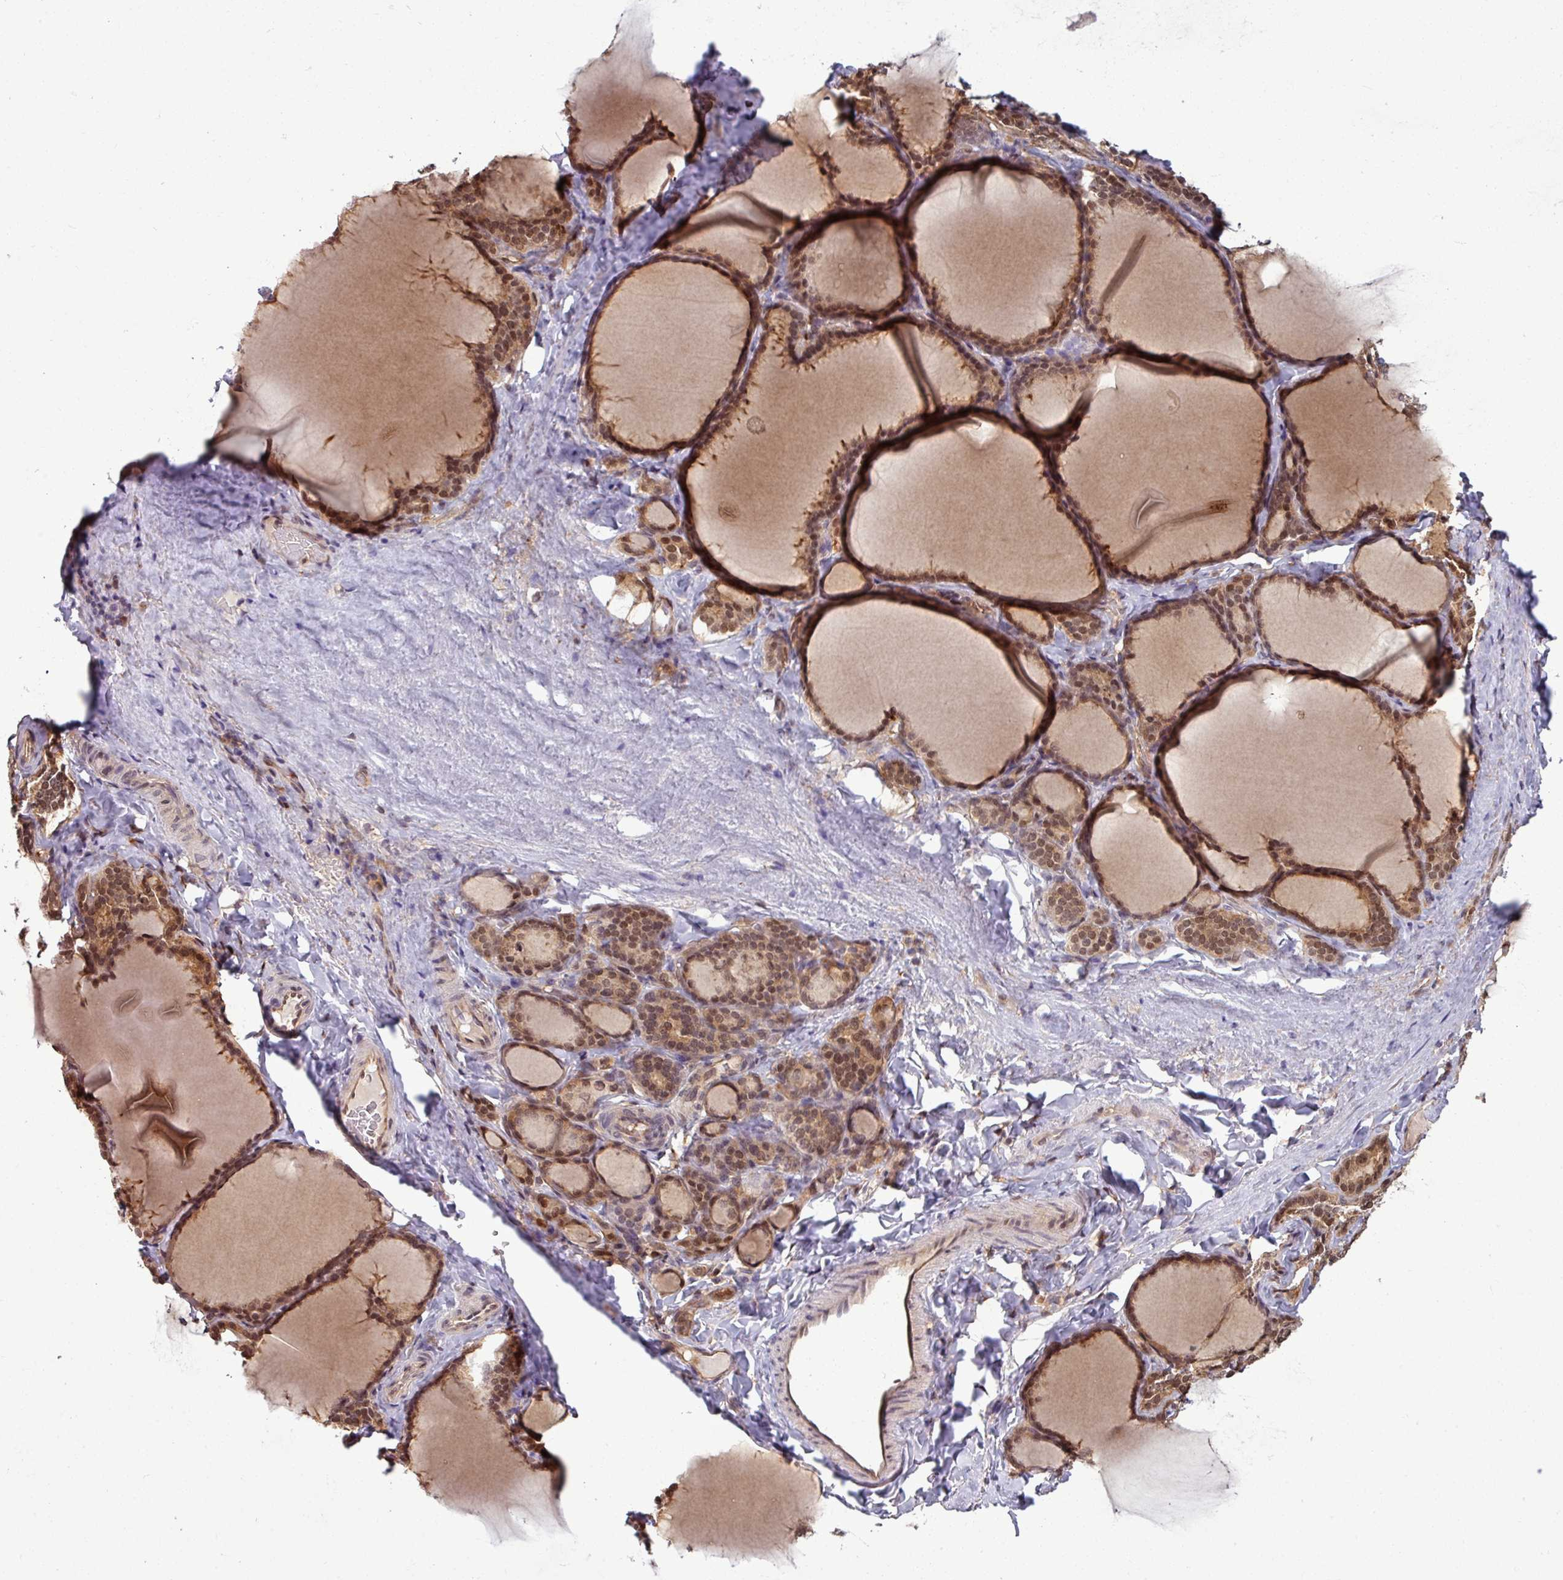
{"staining": {"intensity": "moderate", "quantity": ">75%", "location": "cytoplasmic/membranous,nuclear"}, "tissue": "thyroid gland", "cell_type": "Glandular cells", "image_type": "normal", "snomed": [{"axis": "morphology", "description": "Normal tissue, NOS"}, {"axis": "topography", "description": "Thyroid gland"}], "caption": "Unremarkable thyroid gland reveals moderate cytoplasmic/membranous,nuclear staining in approximately >75% of glandular cells.", "gene": "KCTD11", "patient": {"sex": "female", "age": 31}}